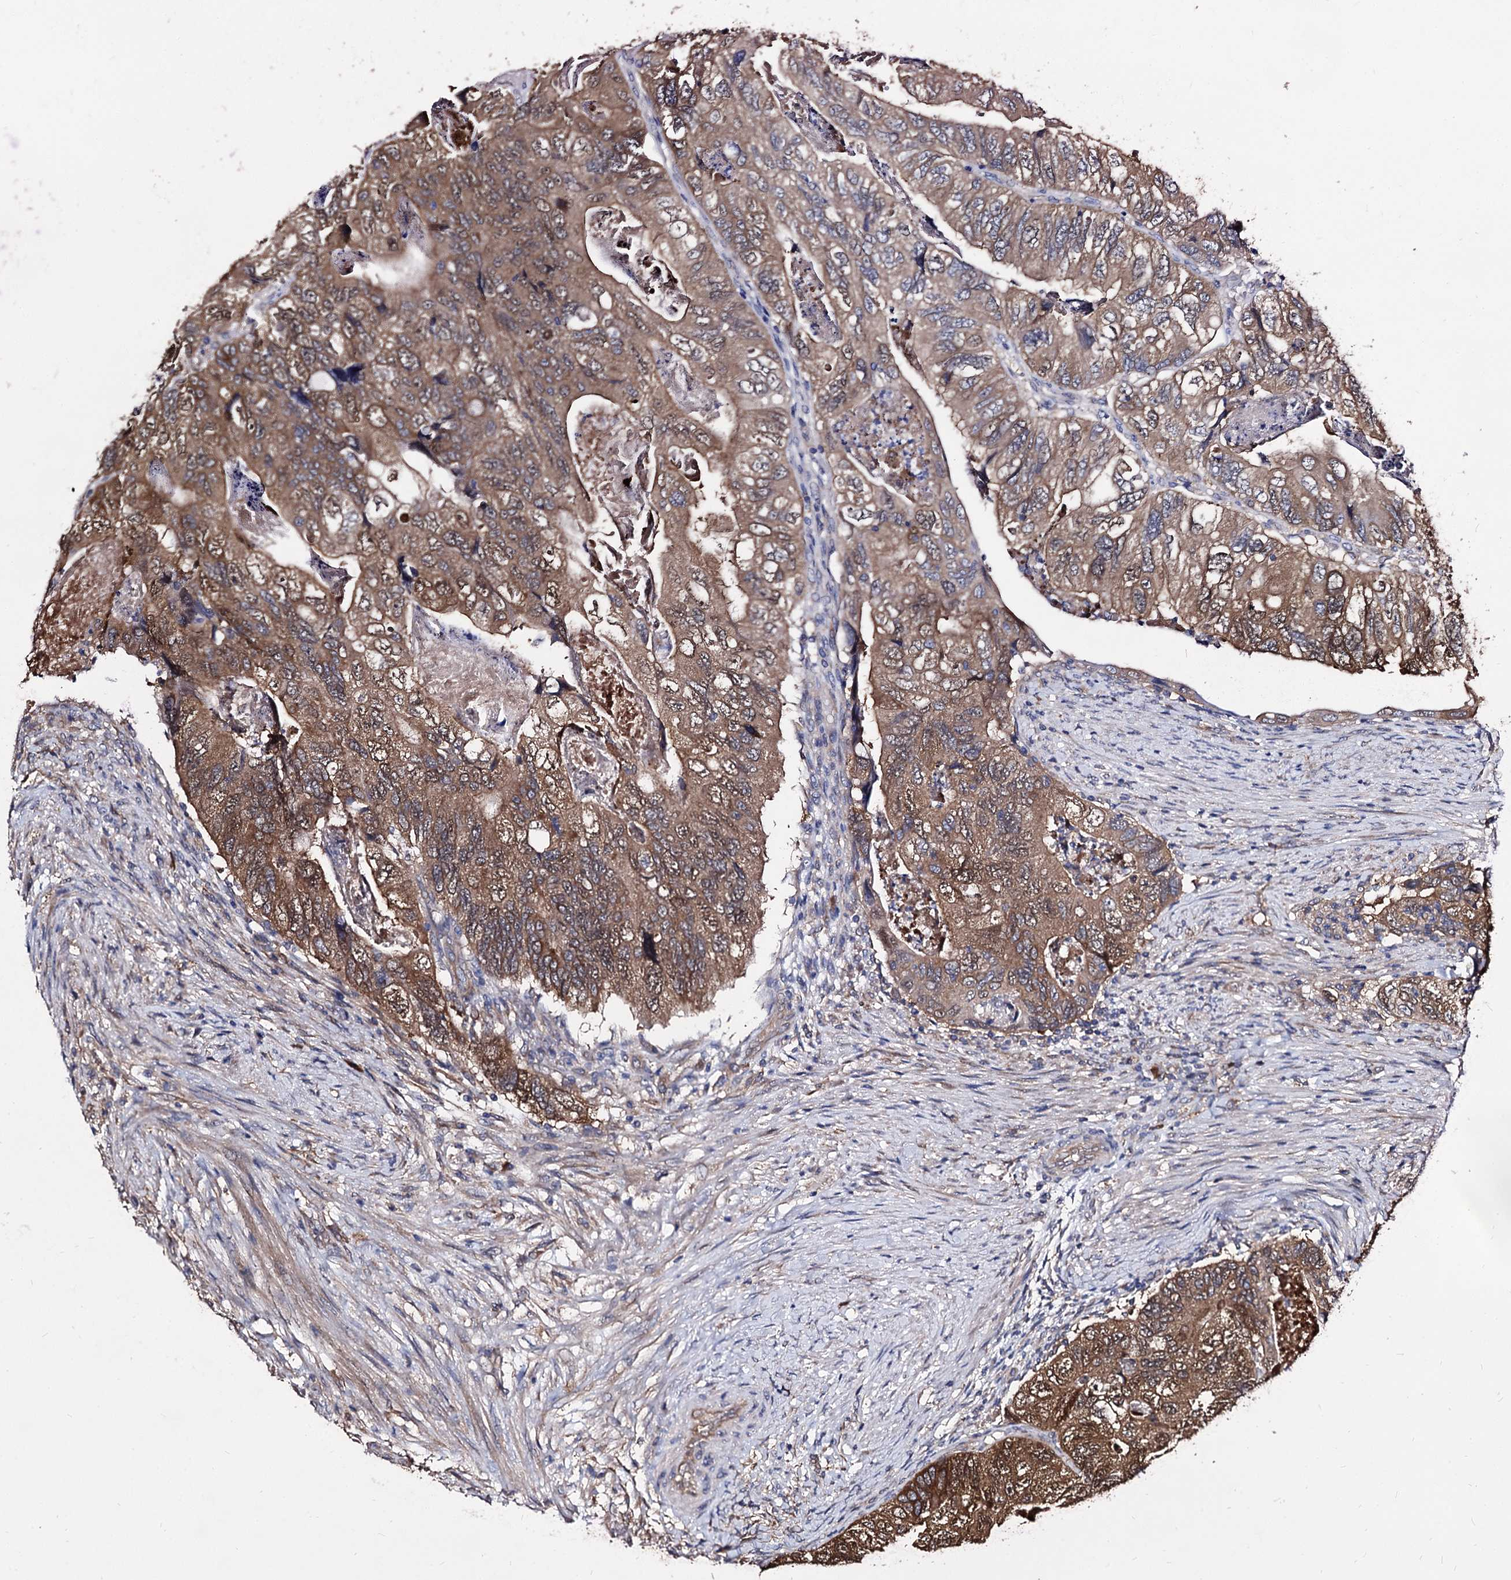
{"staining": {"intensity": "moderate", "quantity": ">75%", "location": "cytoplasmic/membranous"}, "tissue": "colorectal cancer", "cell_type": "Tumor cells", "image_type": "cancer", "snomed": [{"axis": "morphology", "description": "Adenocarcinoma, NOS"}, {"axis": "topography", "description": "Rectum"}], "caption": "Immunohistochemical staining of colorectal adenocarcinoma exhibits medium levels of moderate cytoplasmic/membranous protein expression in approximately >75% of tumor cells.", "gene": "NME1", "patient": {"sex": "male", "age": 63}}